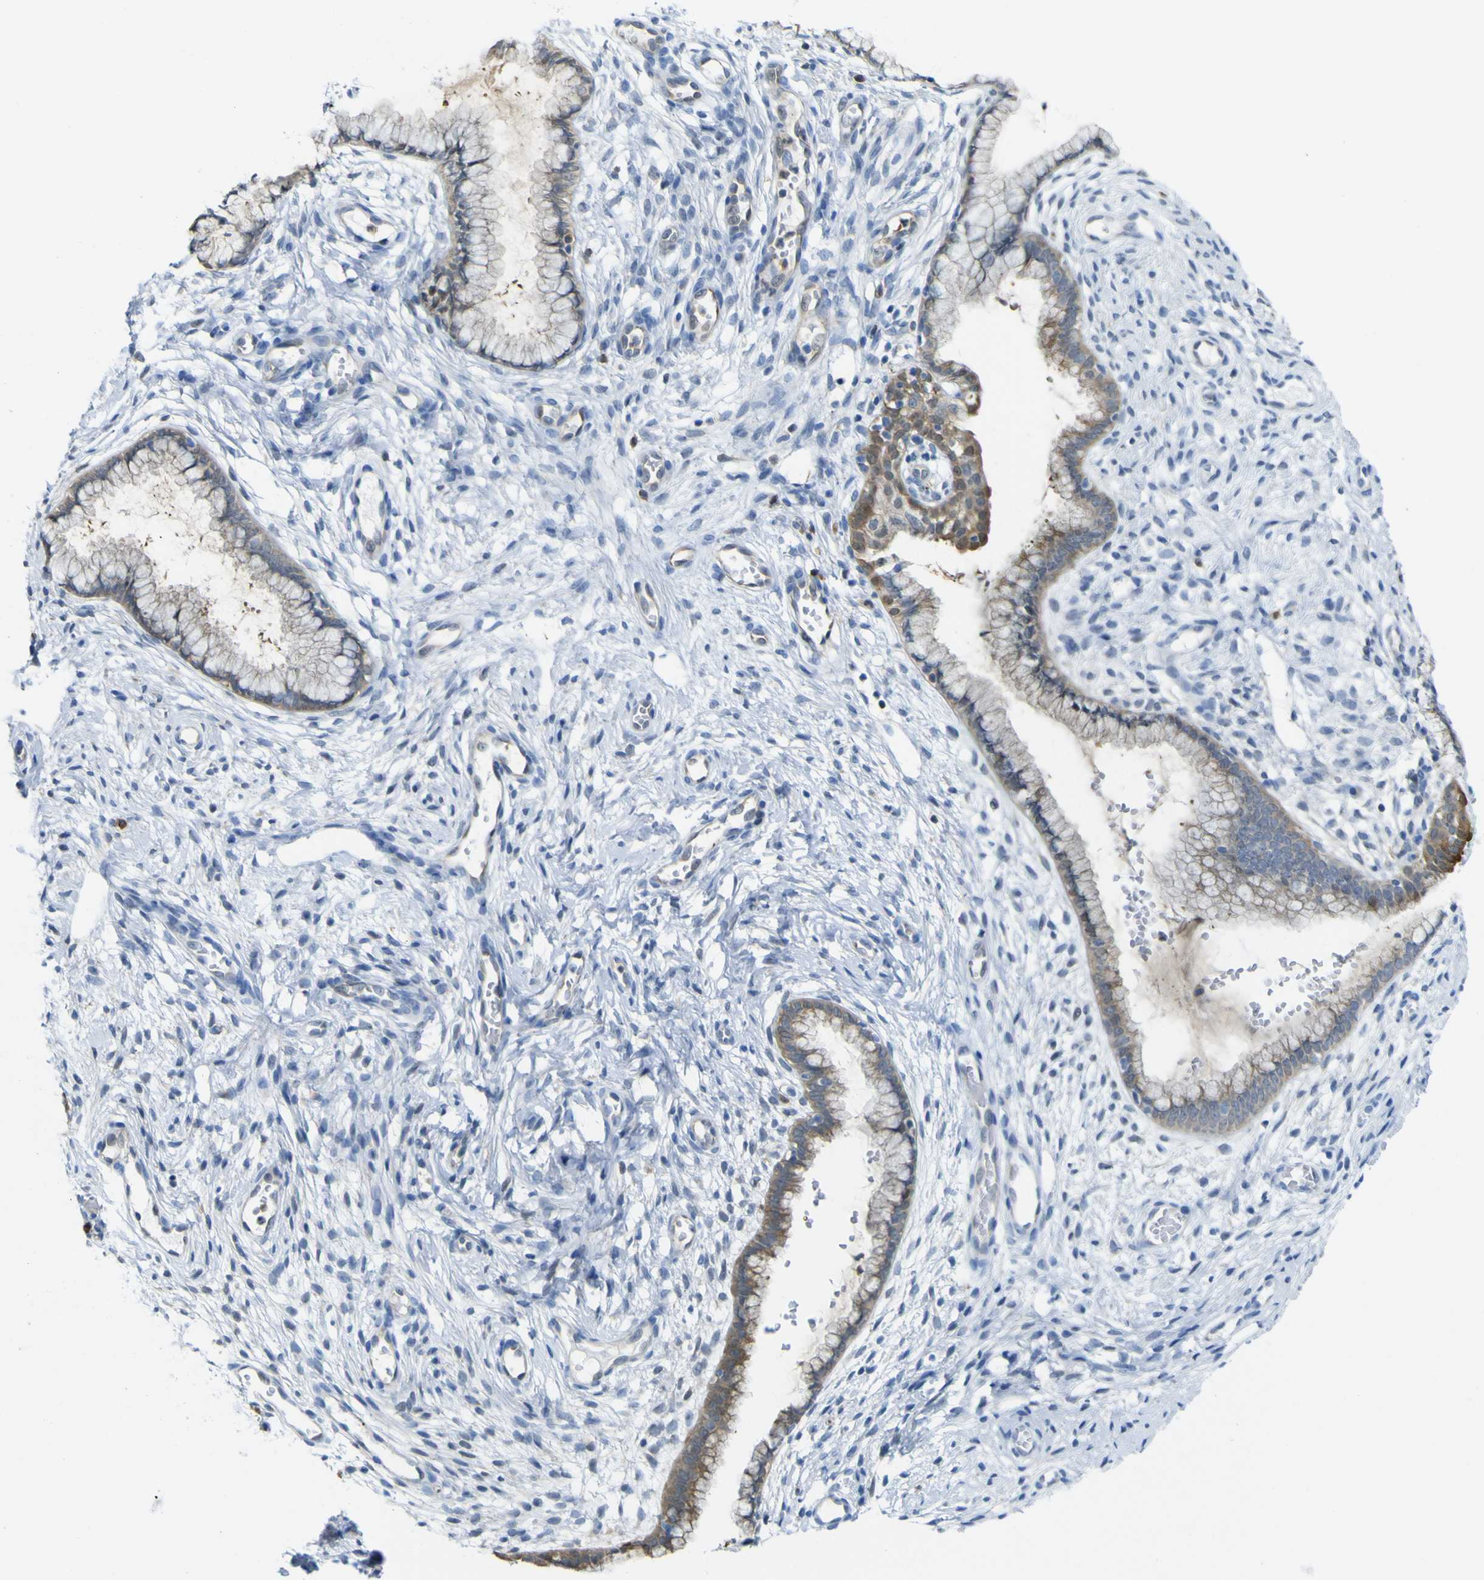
{"staining": {"intensity": "moderate", "quantity": "25%-75%", "location": "cytoplasmic/membranous"}, "tissue": "cervix", "cell_type": "Glandular cells", "image_type": "normal", "snomed": [{"axis": "morphology", "description": "Normal tissue, NOS"}, {"axis": "topography", "description": "Cervix"}], "caption": "High-magnification brightfield microscopy of normal cervix stained with DAB (3,3'-diaminobenzidine) (brown) and counterstained with hematoxylin (blue). glandular cells exhibit moderate cytoplasmic/membranous expression is appreciated in about25%-75% of cells. The protein of interest is shown in brown color, while the nuclei are stained blue.", "gene": "ABHD3", "patient": {"sex": "female", "age": 65}}